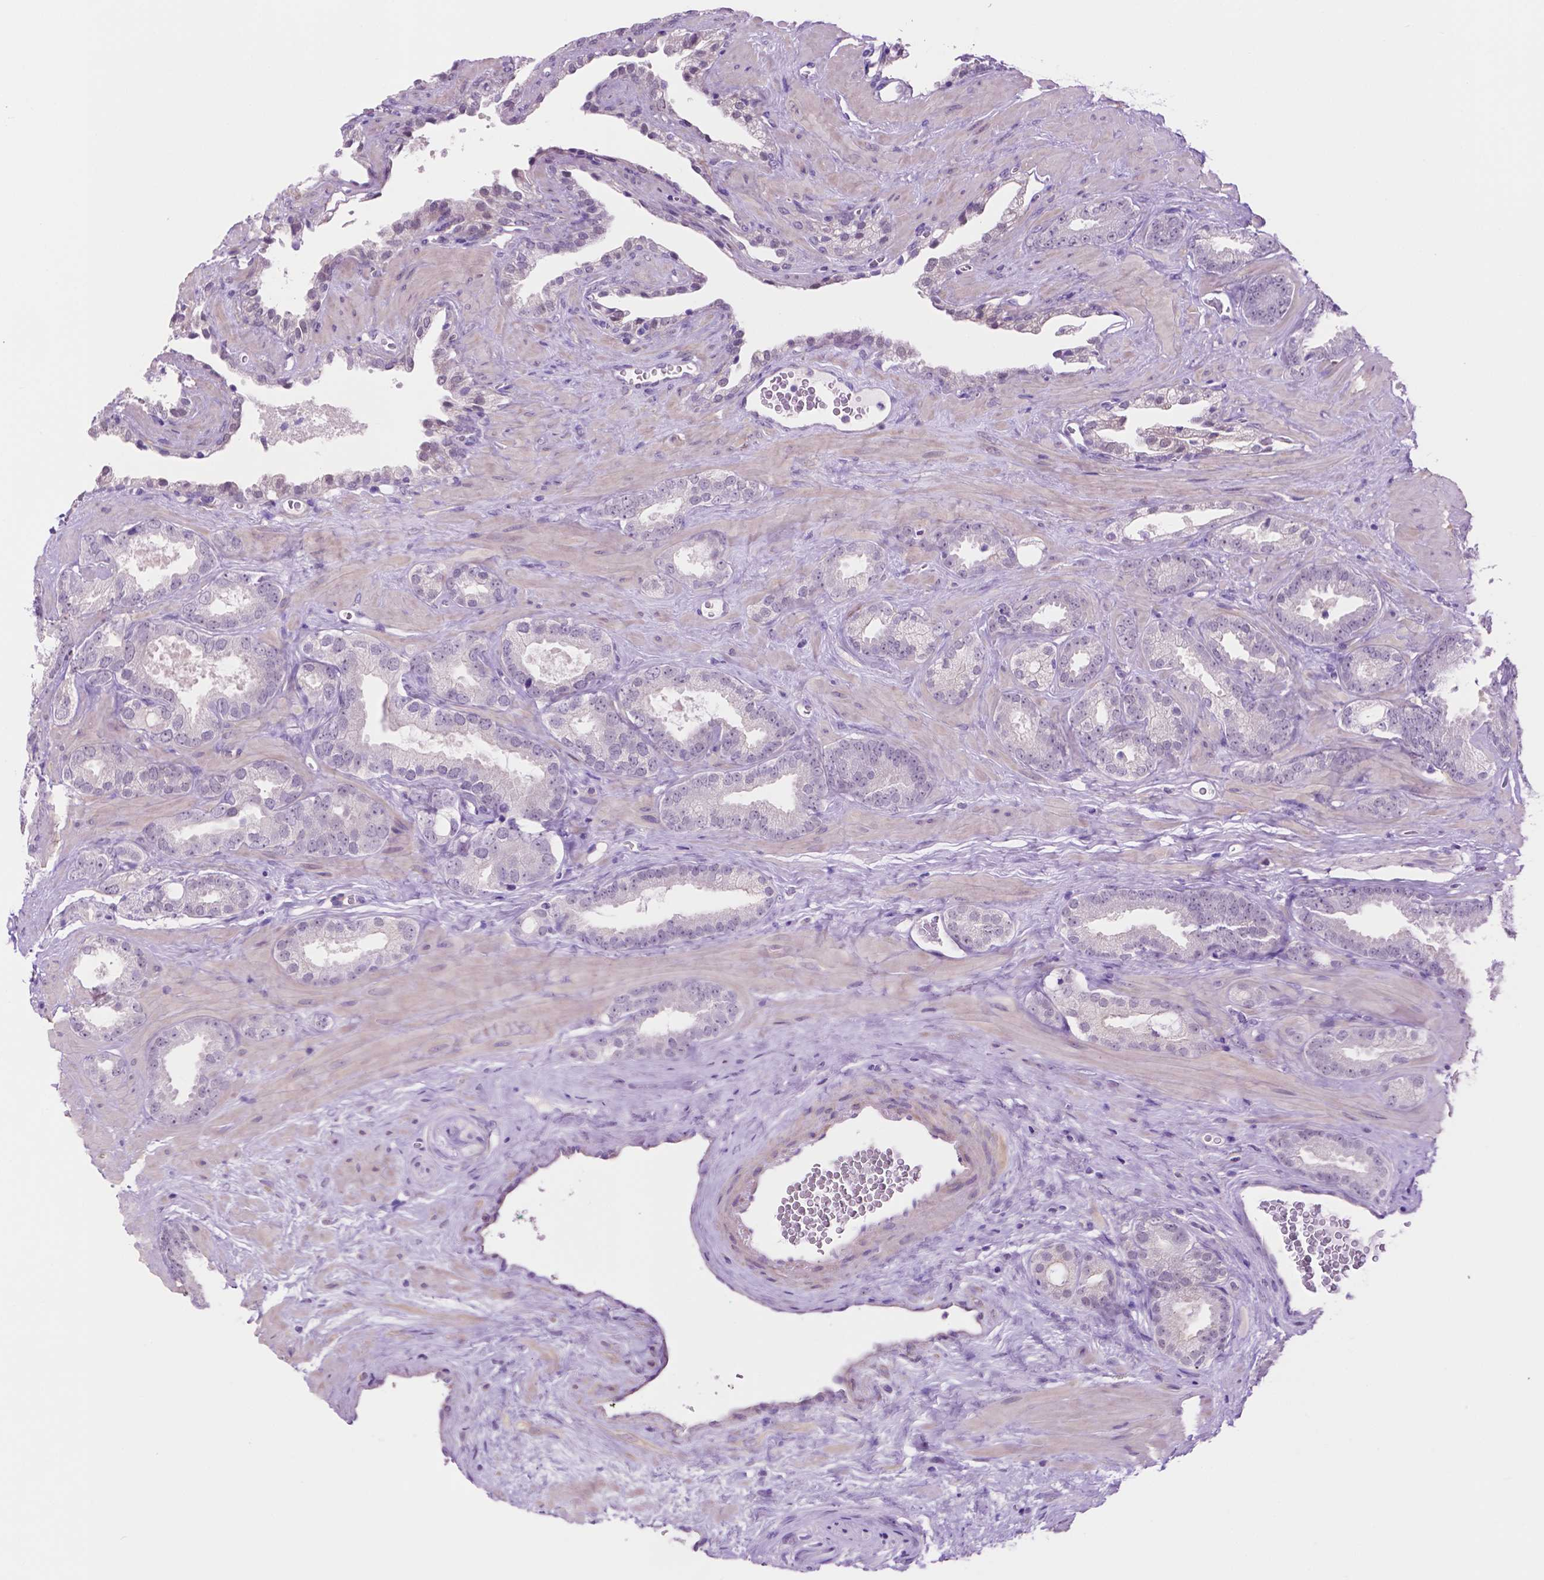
{"staining": {"intensity": "negative", "quantity": "none", "location": "none"}, "tissue": "prostate cancer", "cell_type": "Tumor cells", "image_type": "cancer", "snomed": [{"axis": "morphology", "description": "Adenocarcinoma, Low grade"}, {"axis": "topography", "description": "Prostate"}], "caption": "Tumor cells are negative for brown protein staining in prostate cancer.", "gene": "ACY3", "patient": {"sex": "male", "age": 62}}